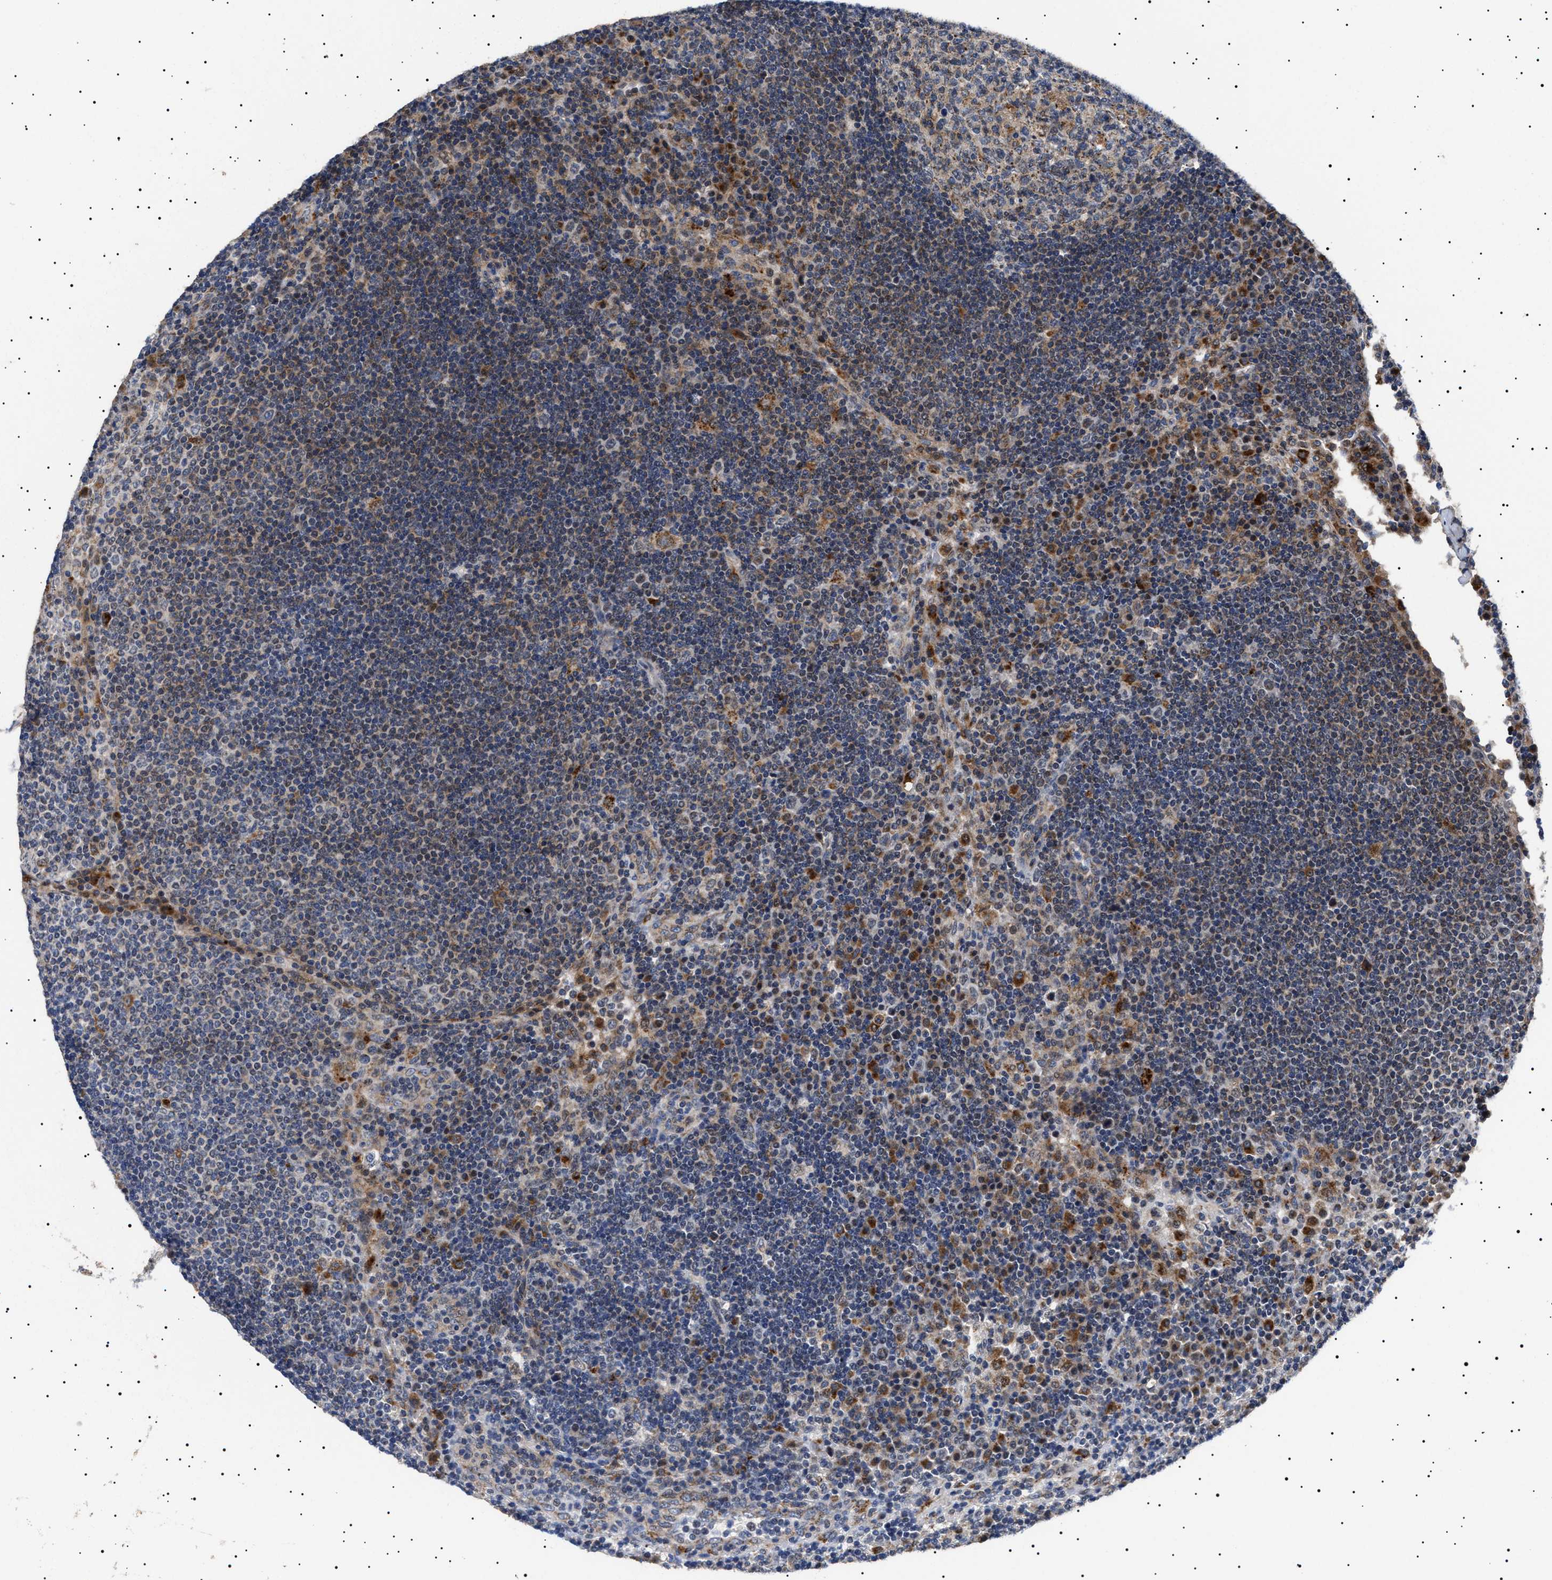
{"staining": {"intensity": "negative", "quantity": "none", "location": "none"}, "tissue": "lymph node", "cell_type": "Germinal center cells", "image_type": "normal", "snomed": [{"axis": "morphology", "description": "Normal tissue, NOS"}, {"axis": "topography", "description": "Lymph node"}], "caption": "Micrograph shows no significant protein expression in germinal center cells of normal lymph node.", "gene": "RAB34", "patient": {"sex": "female", "age": 53}}